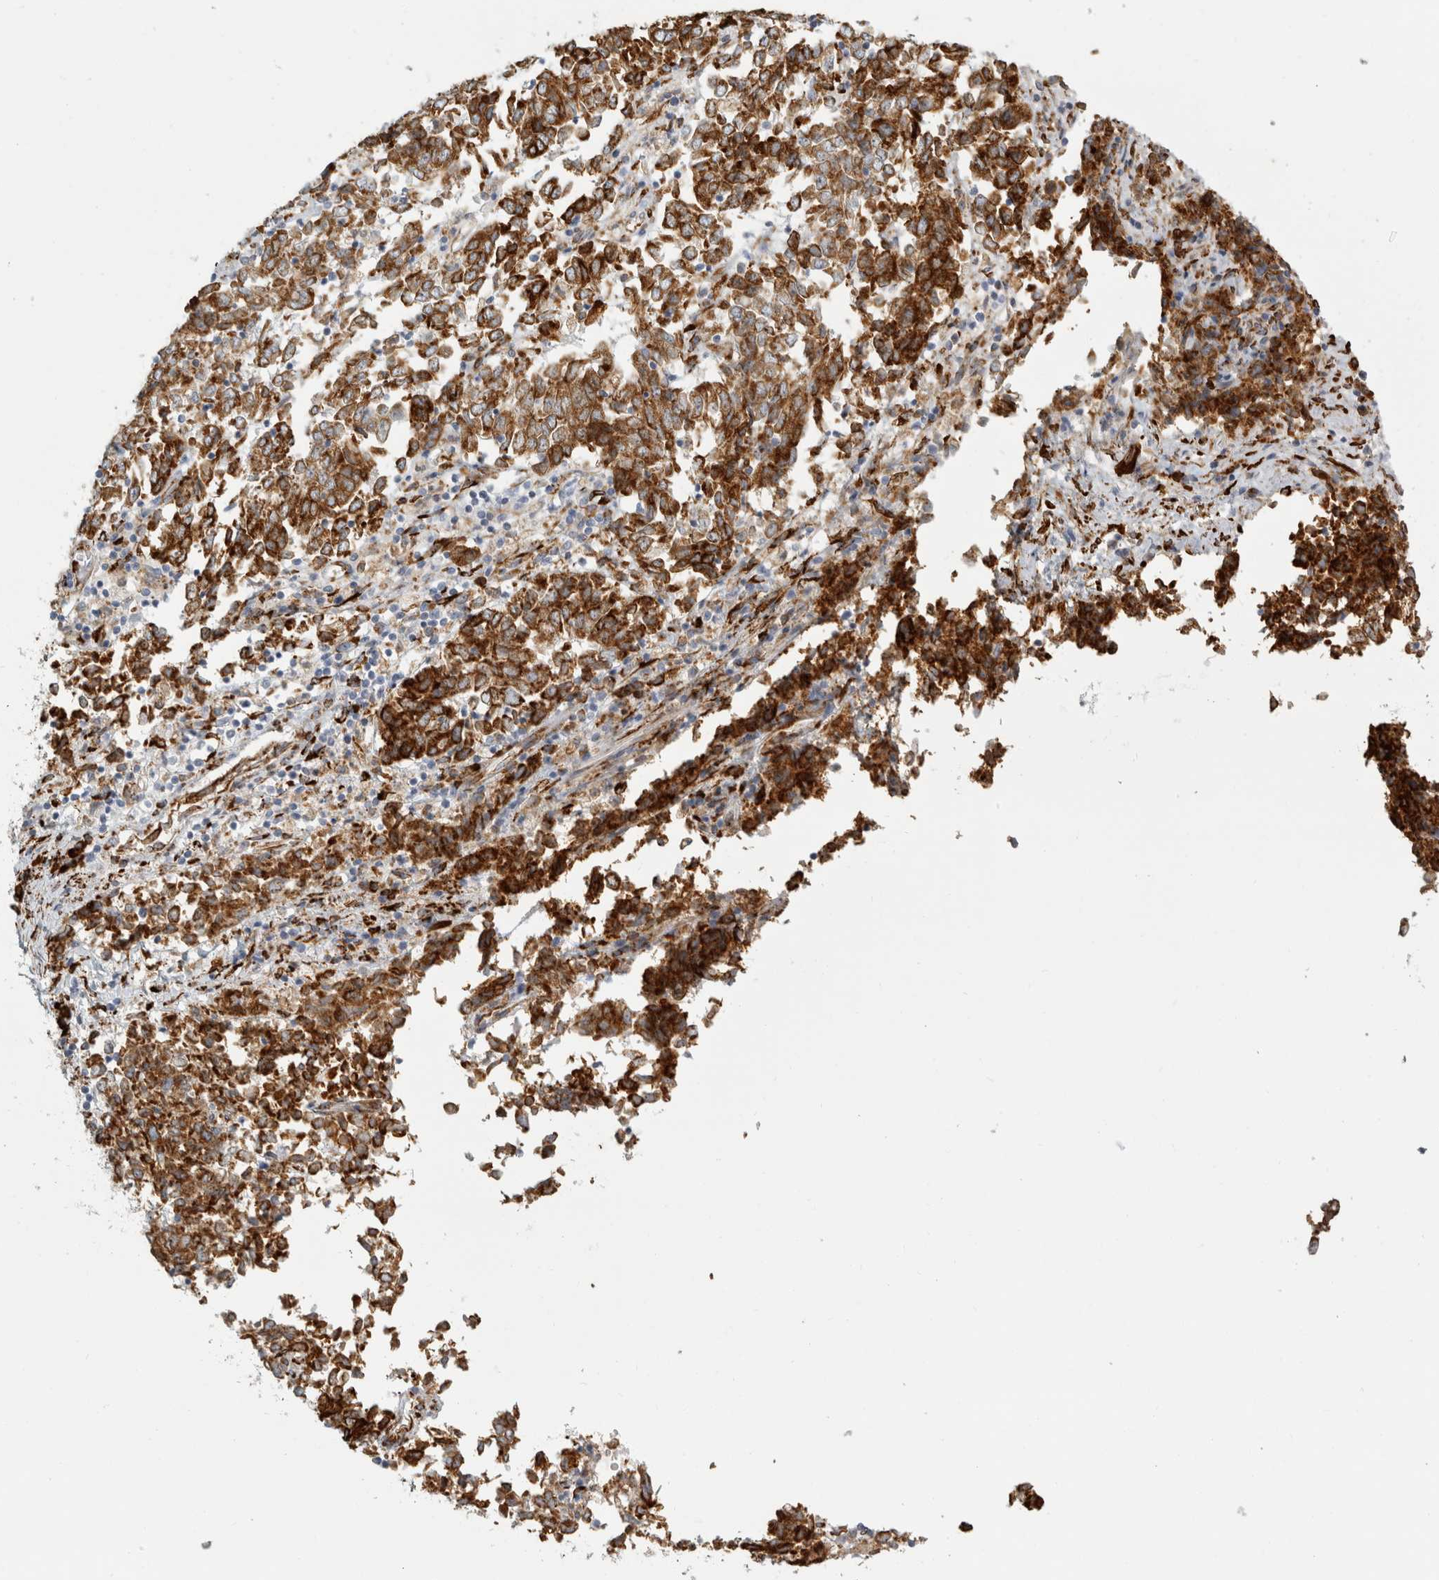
{"staining": {"intensity": "strong", "quantity": ">75%", "location": "cytoplasmic/membranous"}, "tissue": "endometrial cancer", "cell_type": "Tumor cells", "image_type": "cancer", "snomed": [{"axis": "morphology", "description": "Adenocarcinoma, NOS"}, {"axis": "topography", "description": "Endometrium"}], "caption": "Endometrial adenocarcinoma was stained to show a protein in brown. There is high levels of strong cytoplasmic/membranous positivity in about >75% of tumor cells.", "gene": "OSTN", "patient": {"sex": "female", "age": 80}}